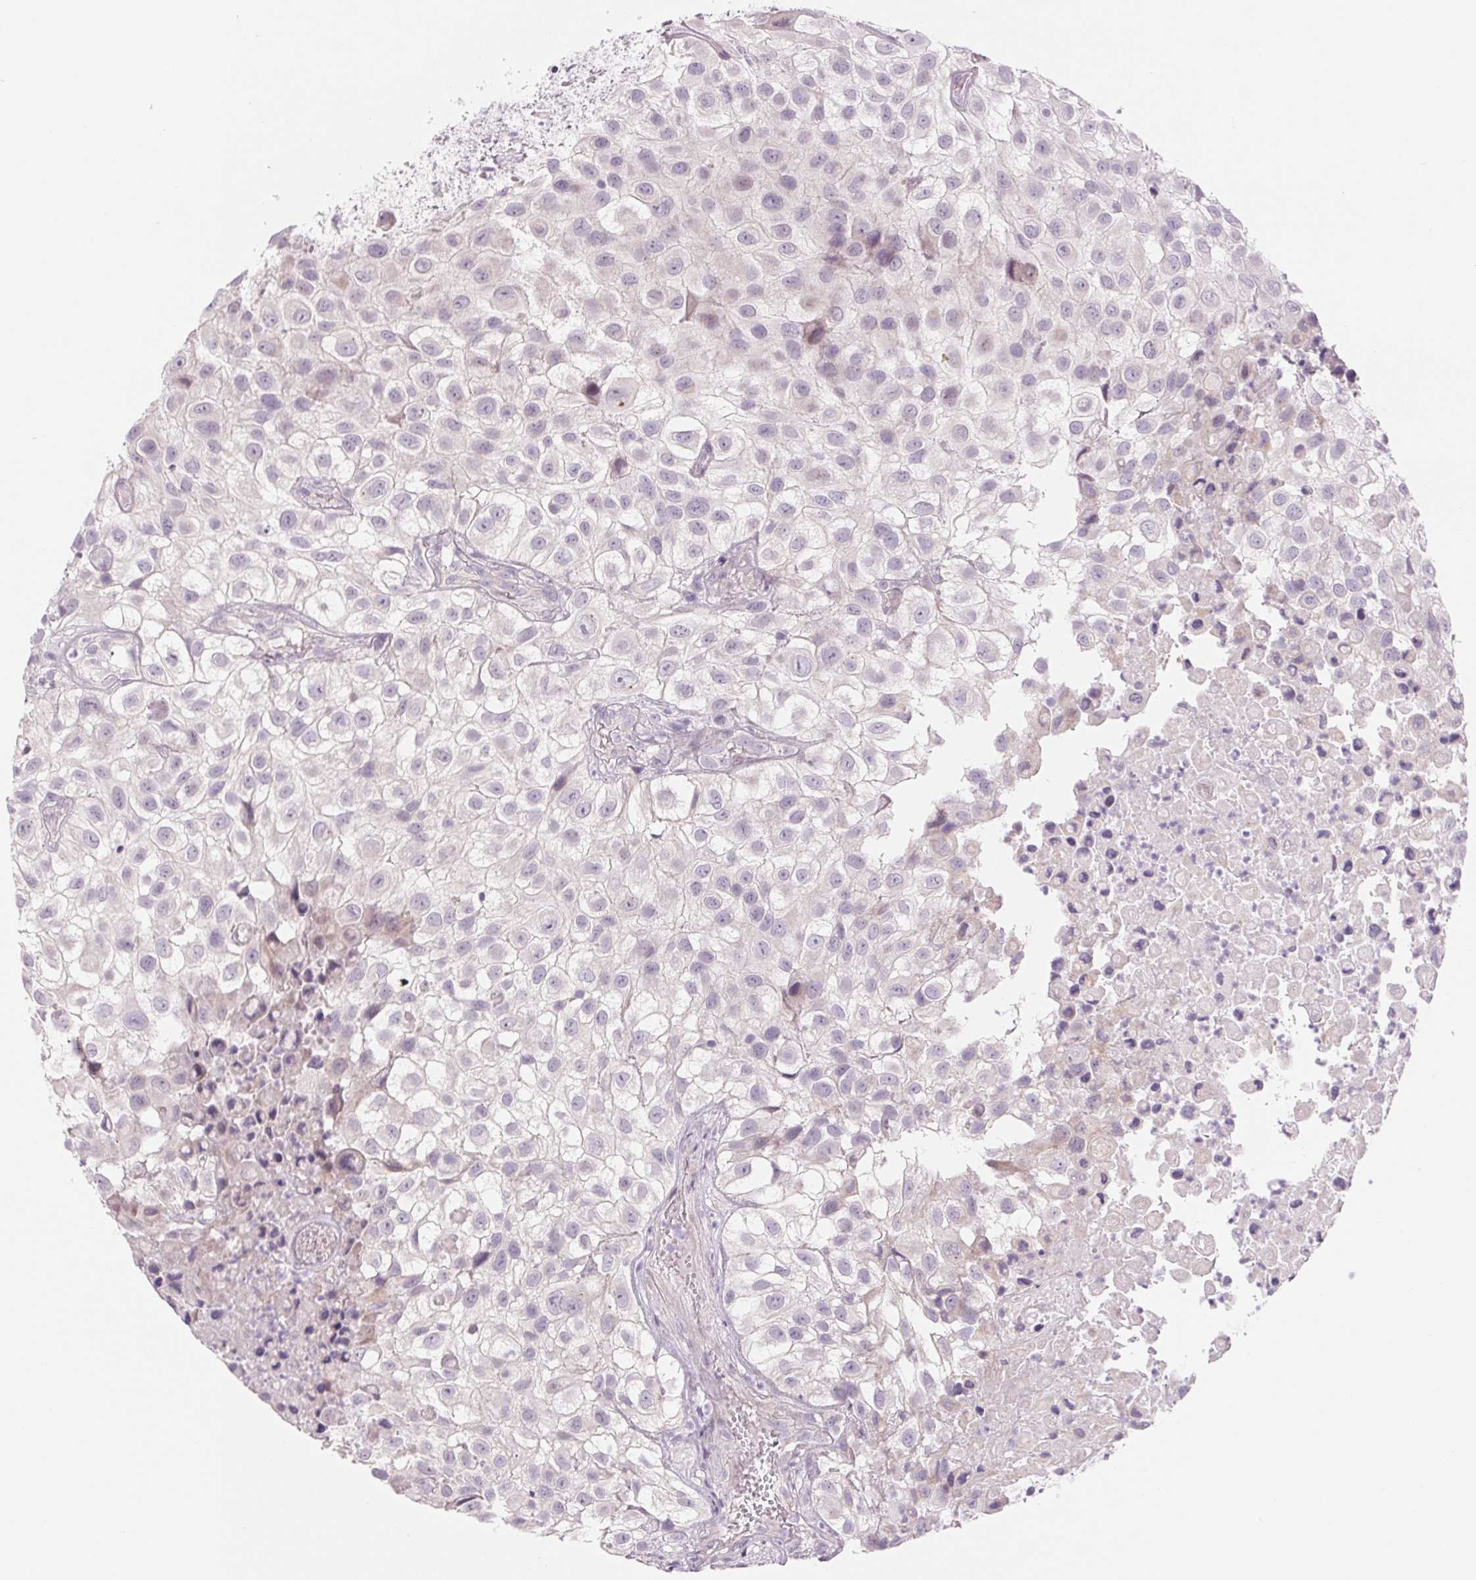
{"staining": {"intensity": "negative", "quantity": "none", "location": "none"}, "tissue": "urothelial cancer", "cell_type": "Tumor cells", "image_type": "cancer", "snomed": [{"axis": "morphology", "description": "Urothelial carcinoma, High grade"}, {"axis": "topography", "description": "Urinary bladder"}], "caption": "Tumor cells are negative for protein expression in human urothelial carcinoma (high-grade). The staining was performed using DAB (3,3'-diaminobenzidine) to visualize the protein expression in brown, while the nuclei were stained in blue with hematoxylin (Magnification: 20x).", "gene": "CCDC168", "patient": {"sex": "male", "age": 56}}